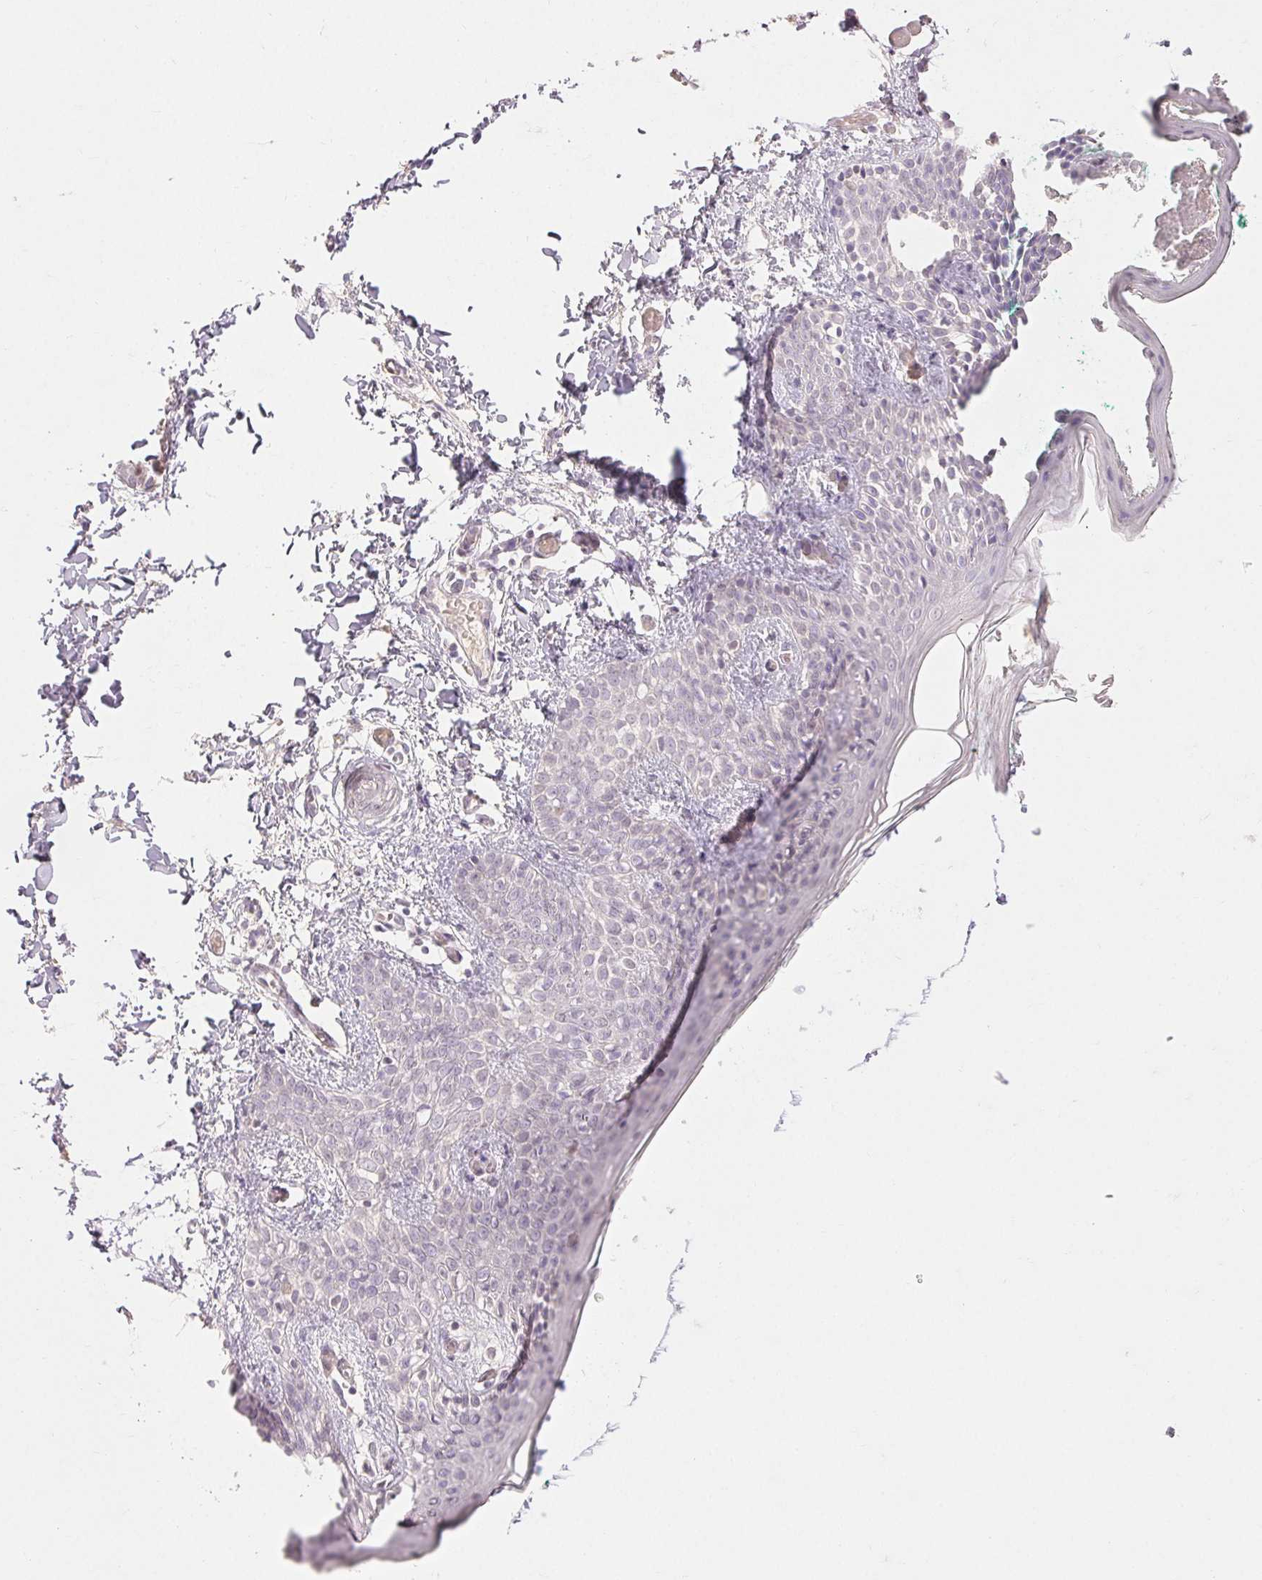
{"staining": {"intensity": "negative", "quantity": "none", "location": "none"}, "tissue": "skin", "cell_type": "Fibroblasts", "image_type": "normal", "snomed": [{"axis": "morphology", "description": "Normal tissue, NOS"}, {"axis": "topography", "description": "Skin"}], "caption": "DAB (3,3'-diaminobenzidine) immunohistochemical staining of benign human skin demonstrates no significant expression in fibroblasts.", "gene": "SKP2", "patient": {"sex": "male", "age": 16}}